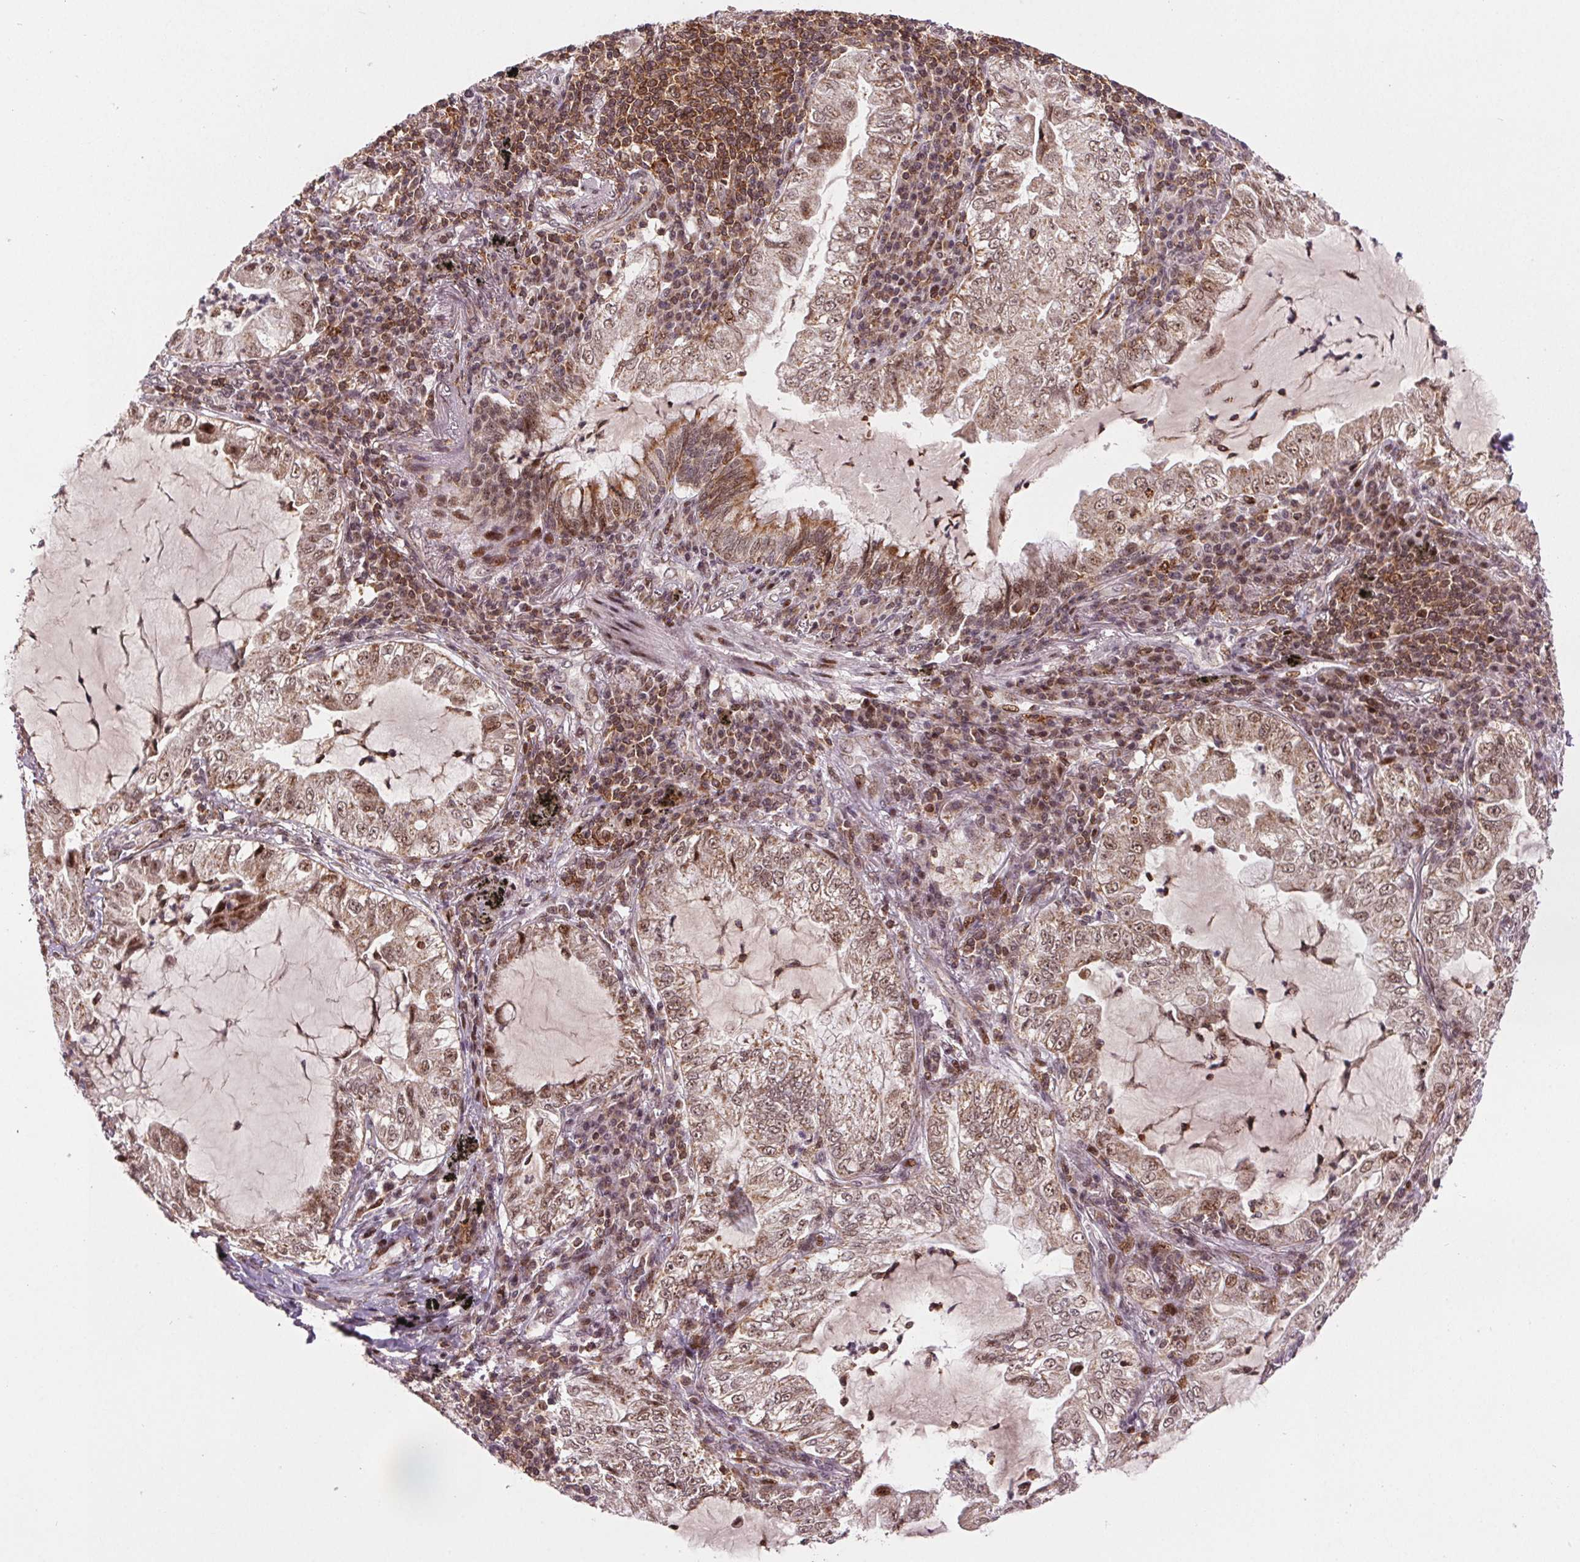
{"staining": {"intensity": "moderate", "quantity": ">75%", "location": "cytoplasmic/membranous,nuclear"}, "tissue": "lung cancer", "cell_type": "Tumor cells", "image_type": "cancer", "snomed": [{"axis": "morphology", "description": "Adenocarcinoma, NOS"}, {"axis": "topography", "description": "Lung"}], "caption": "A photomicrograph showing moderate cytoplasmic/membranous and nuclear positivity in approximately >75% of tumor cells in lung adenocarcinoma, as visualized by brown immunohistochemical staining.", "gene": "SNRNP35", "patient": {"sex": "female", "age": 73}}